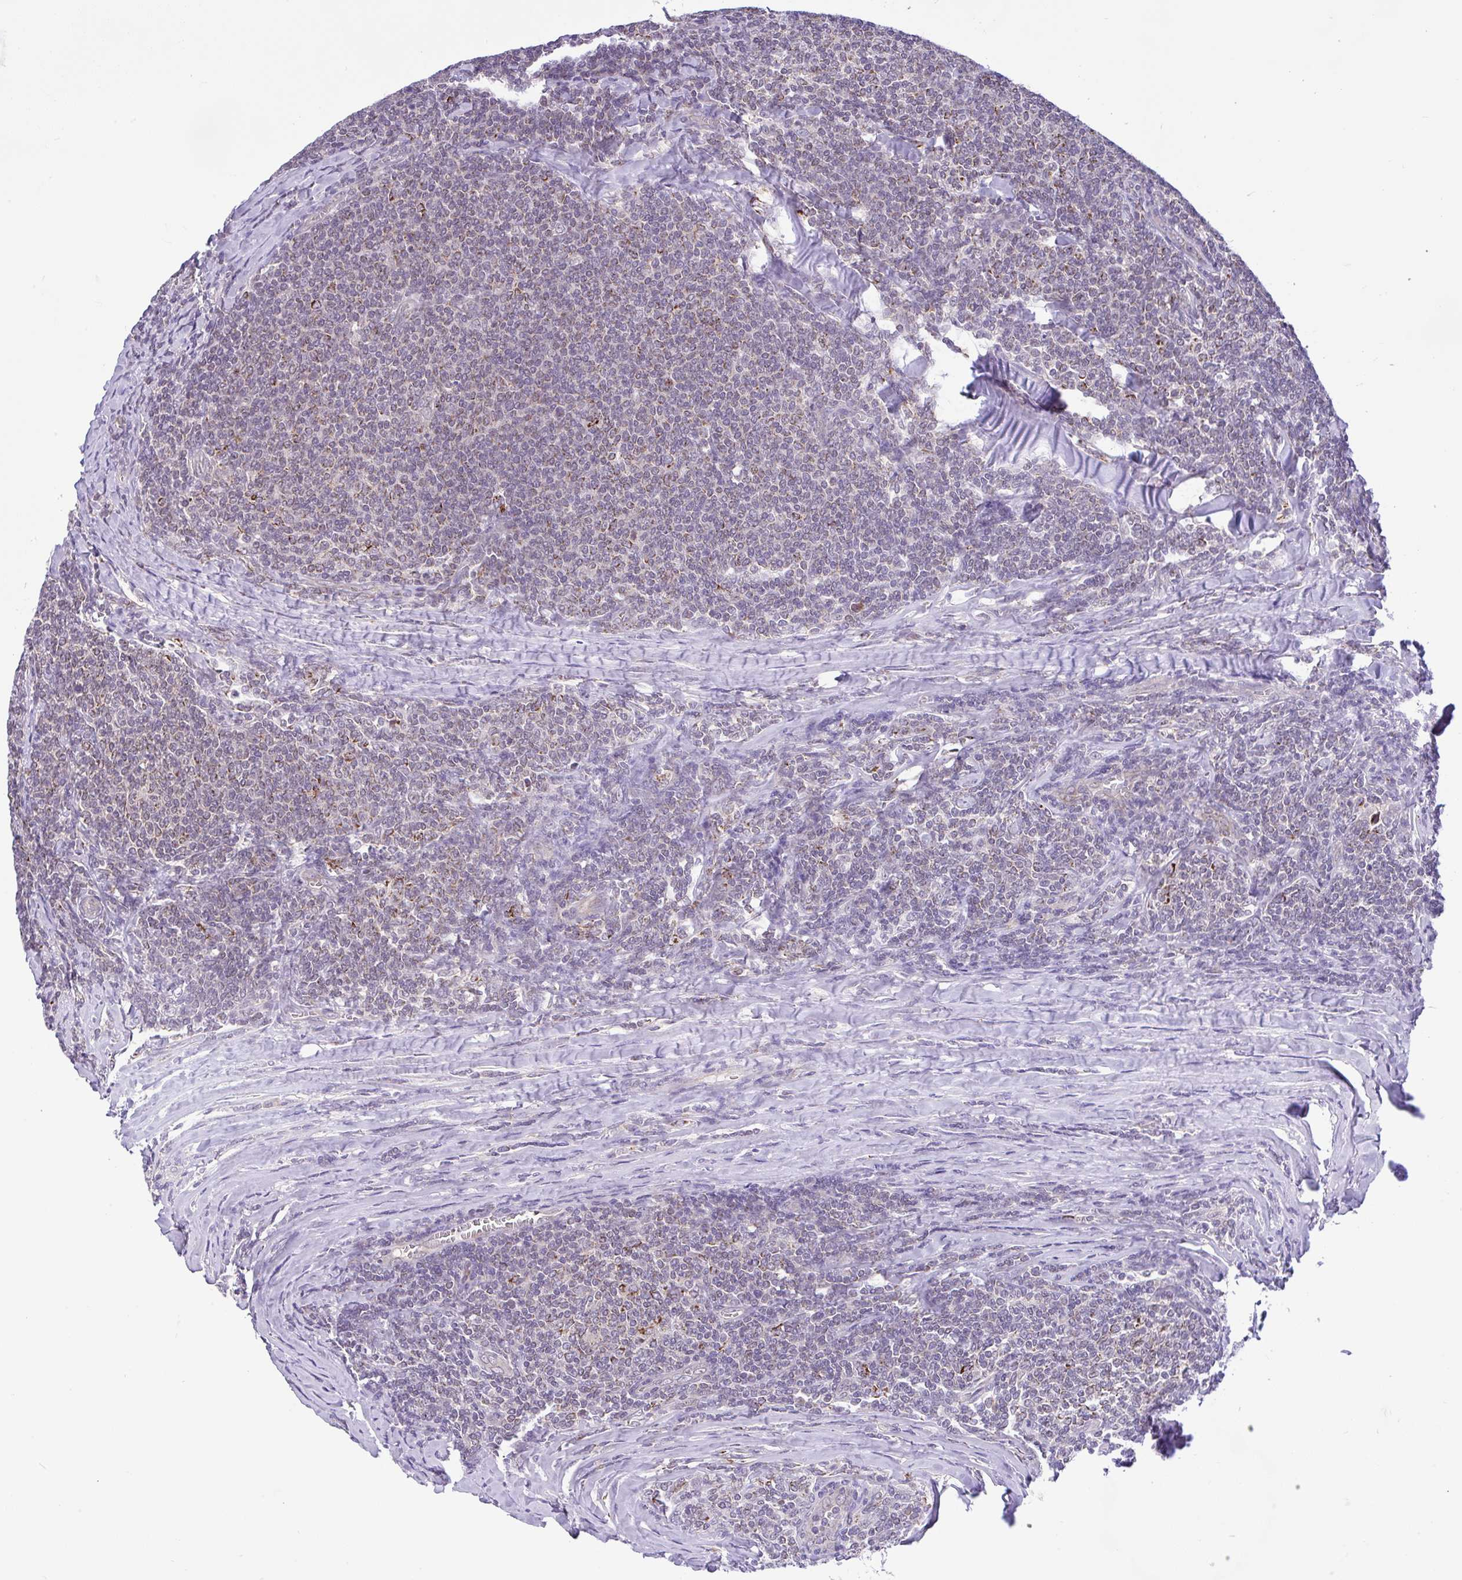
{"staining": {"intensity": "moderate", "quantity": "25%-75%", "location": "cytoplasmic/membranous"}, "tissue": "lymphoma", "cell_type": "Tumor cells", "image_type": "cancer", "snomed": [{"axis": "morphology", "description": "Malignant lymphoma, non-Hodgkin's type, Low grade"}, {"axis": "topography", "description": "Lymph node"}], "caption": "An immunohistochemistry (IHC) histopathology image of neoplastic tissue is shown. Protein staining in brown shows moderate cytoplasmic/membranous positivity in malignant lymphoma, non-Hodgkin's type (low-grade) within tumor cells.", "gene": "PYCR2", "patient": {"sex": "male", "age": 52}}